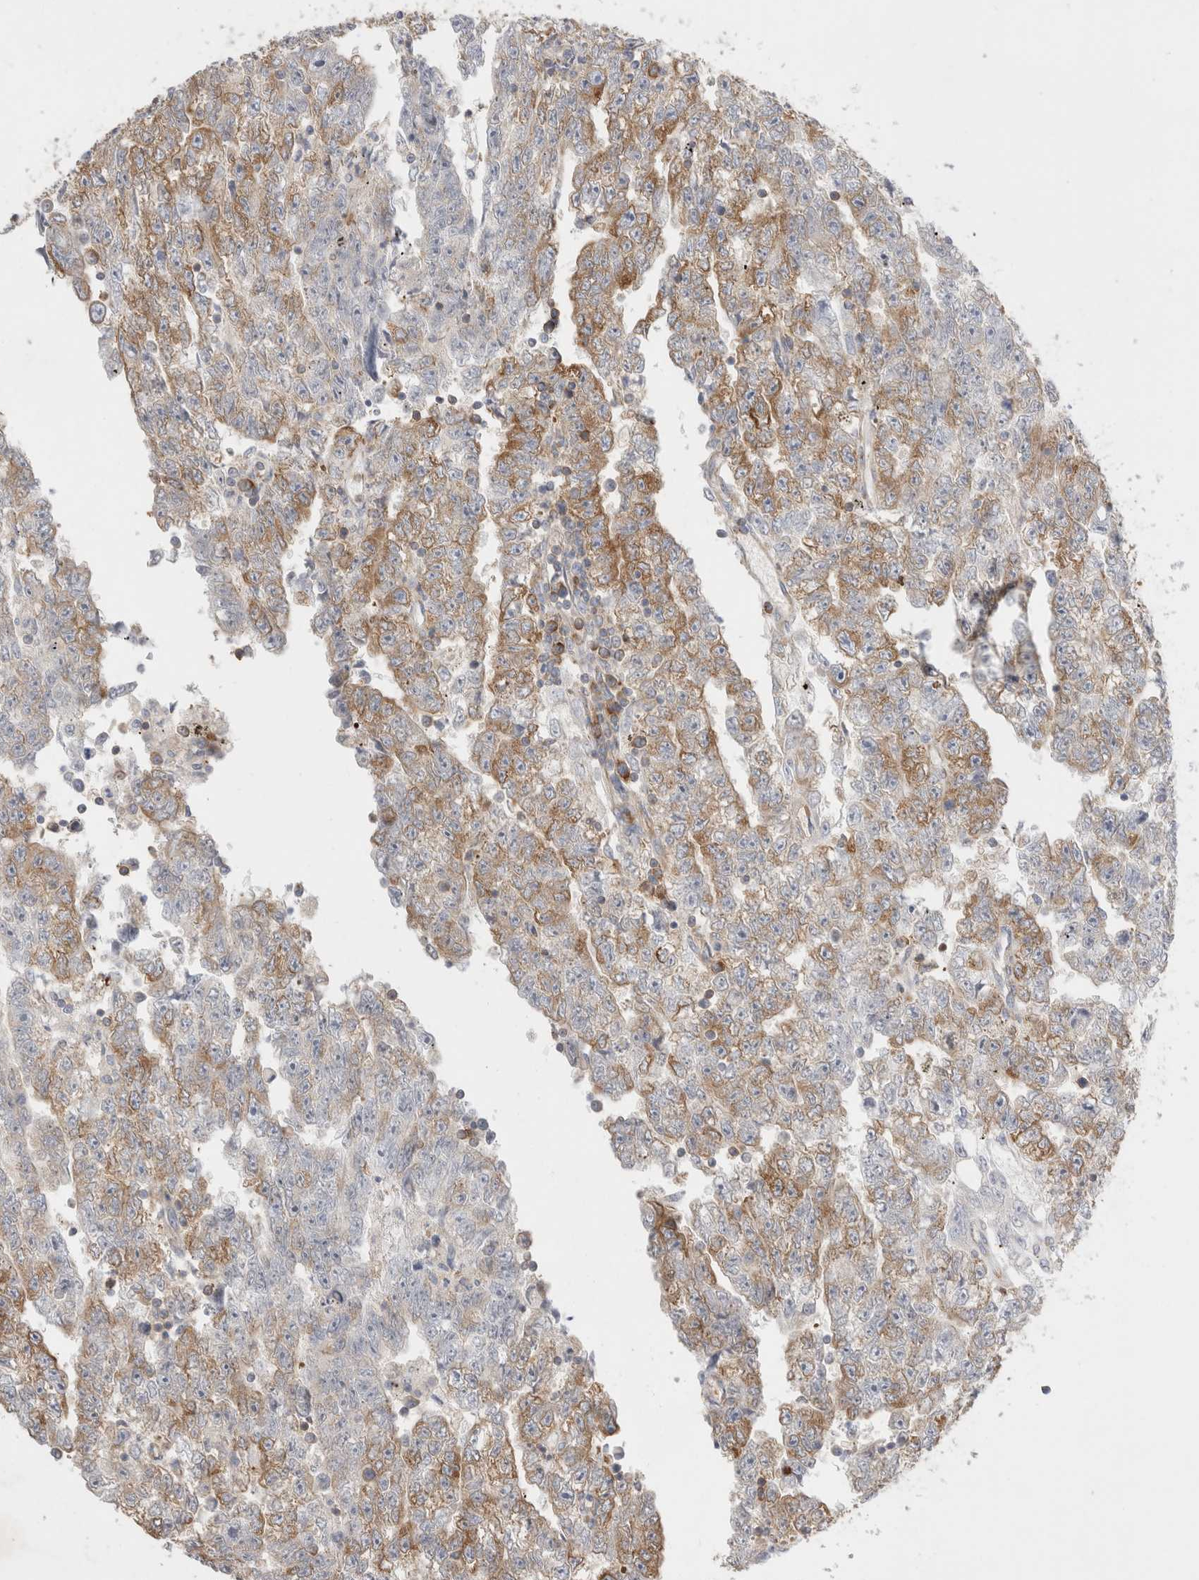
{"staining": {"intensity": "moderate", "quantity": ">75%", "location": "cytoplasmic/membranous"}, "tissue": "testis cancer", "cell_type": "Tumor cells", "image_type": "cancer", "snomed": [{"axis": "morphology", "description": "Carcinoma, Embryonal, NOS"}, {"axis": "topography", "description": "Testis"}], "caption": "Immunohistochemistry (IHC) histopathology image of neoplastic tissue: testis cancer (embryonal carcinoma) stained using immunohistochemistry (IHC) exhibits medium levels of moderate protein expression localized specifically in the cytoplasmic/membranous of tumor cells, appearing as a cytoplasmic/membranous brown color.", "gene": "ZNF23", "patient": {"sex": "male", "age": 25}}